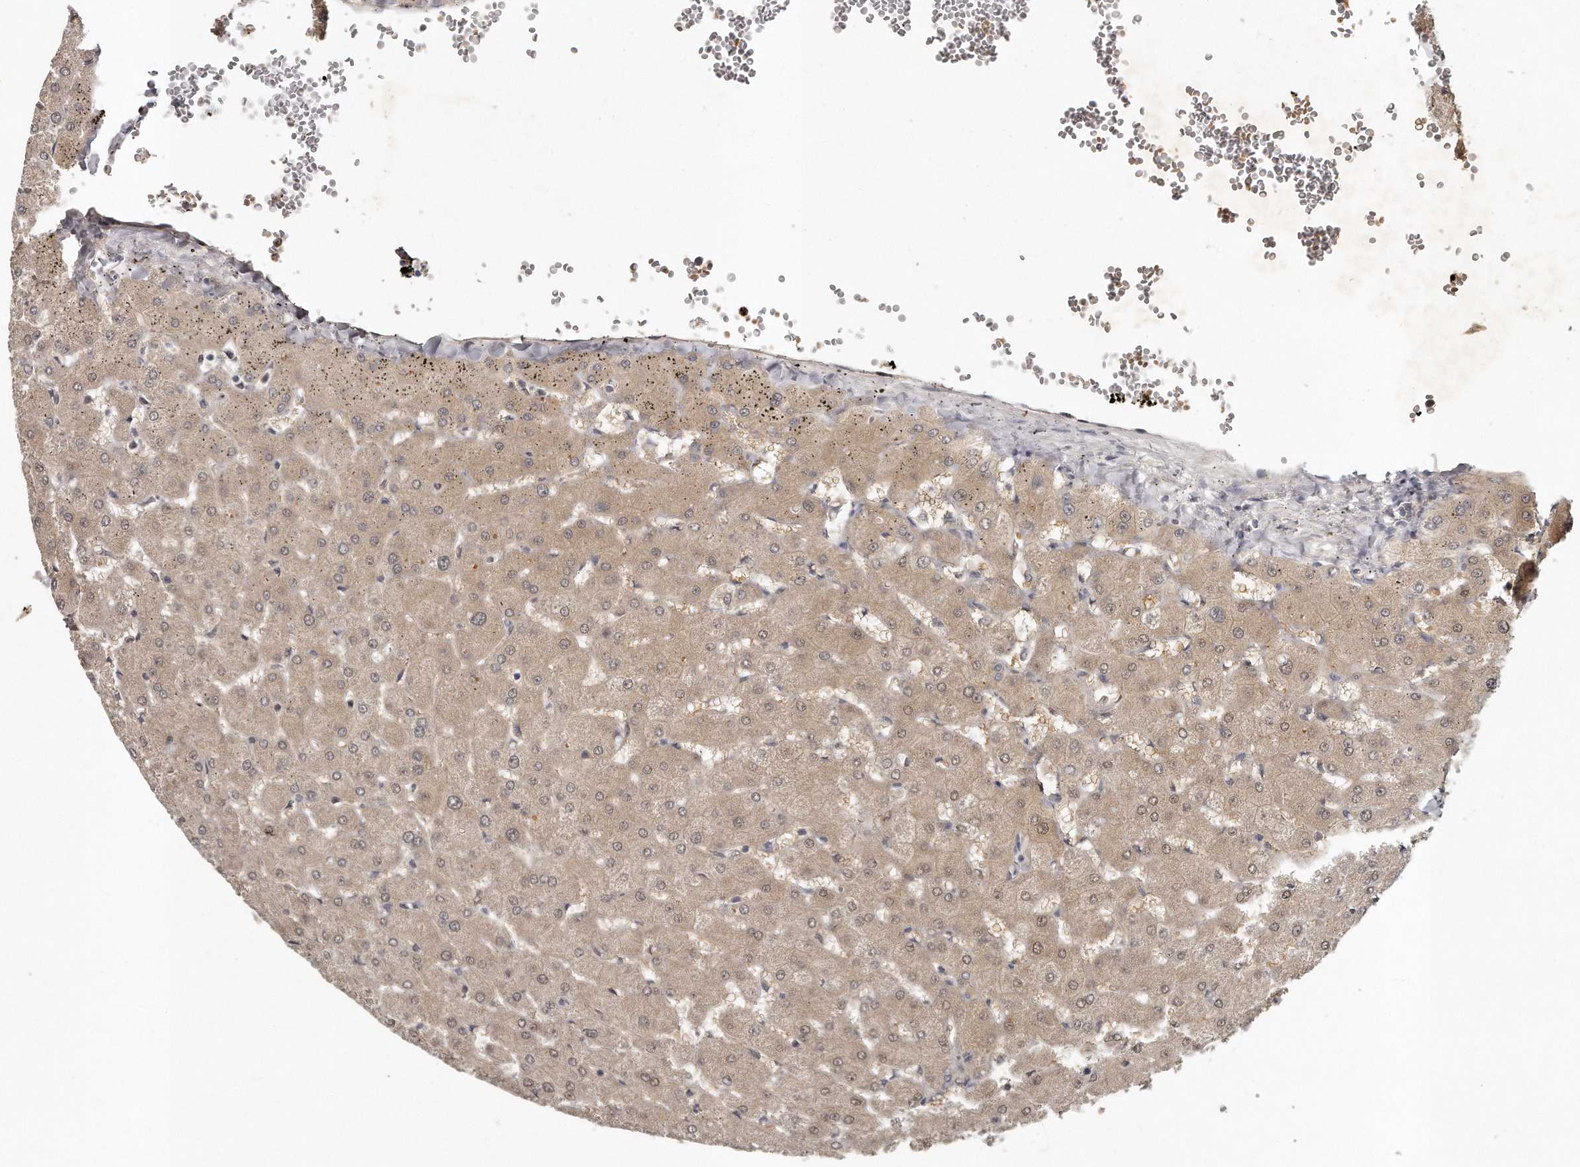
{"staining": {"intensity": "weak", "quantity": ">75%", "location": "cytoplasmic/membranous"}, "tissue": "liver", "cell_type": "Cholangiocytes", "image_type": "normal", "snomed": [{"axis": "morphology", "description": "Normal tissue, NOS"}, {"axis": "topography", "description": "Liver"}], "caption": "Immunohistochemical staining of benign human liver reveals low levels of weak cytoplasmic/membranous positivity in approximately >75% of cholangiocytes.", "gene": "GGCT", "patient": {"sex": "female", "age": 63}}